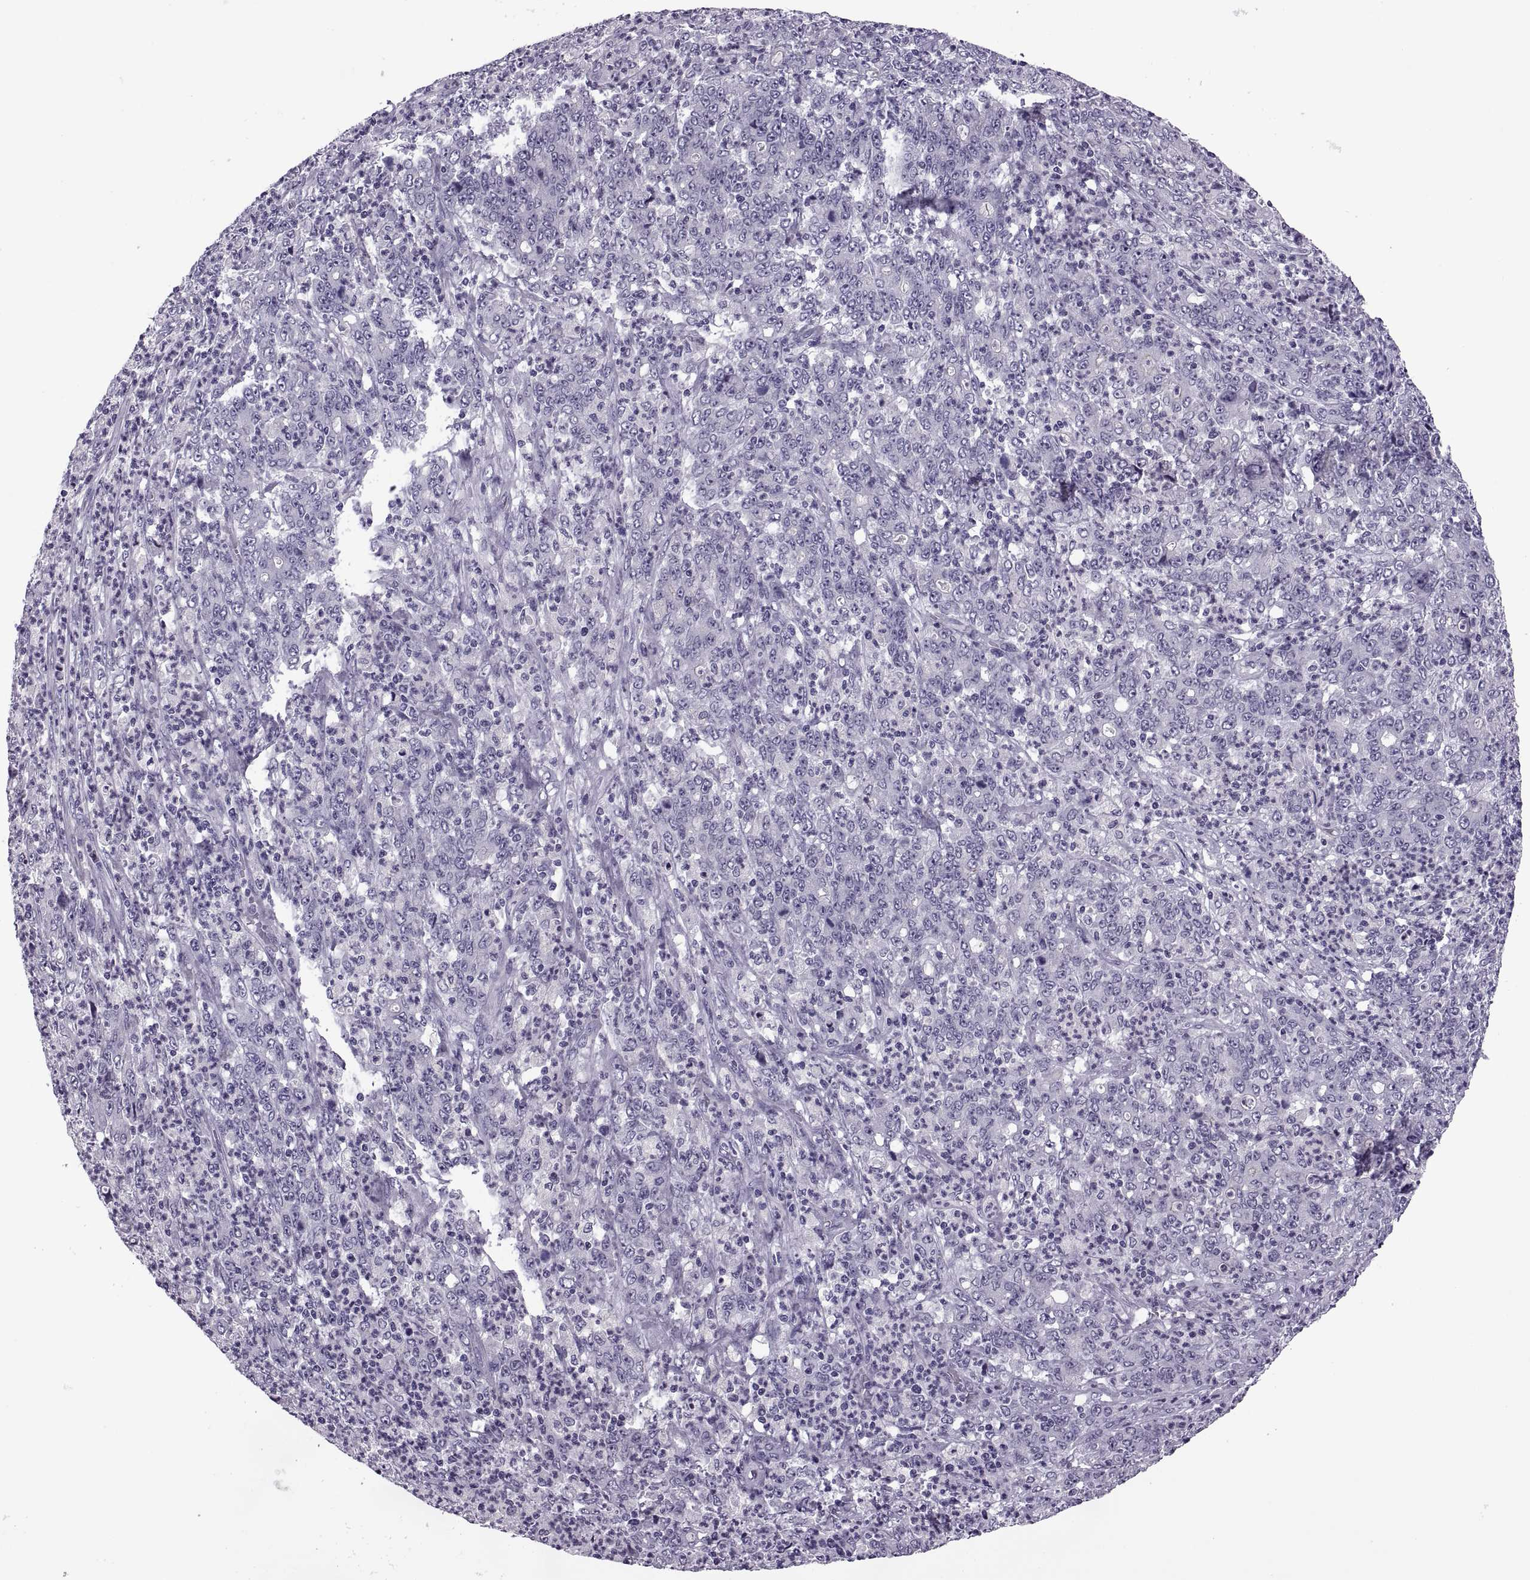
{"staining": {"intensity": "negative", "quantity": "none", "location": "none"}, "tissue": "stomach cancer", "cell_type": "Tumor cells", "image_type": "cancer", "snomed": [{"axis": "morphology", "description": "Adenocarcinoma, NOS"}, {"axis": "topography", "description": "Stomach, lower"}], "caption": "Protein analysis of adenocarcinoma (stomach) displays no significant staining in tumor cells.", "gene": "SYNGR4", "patient": {"sex": "female", "age": 71}}